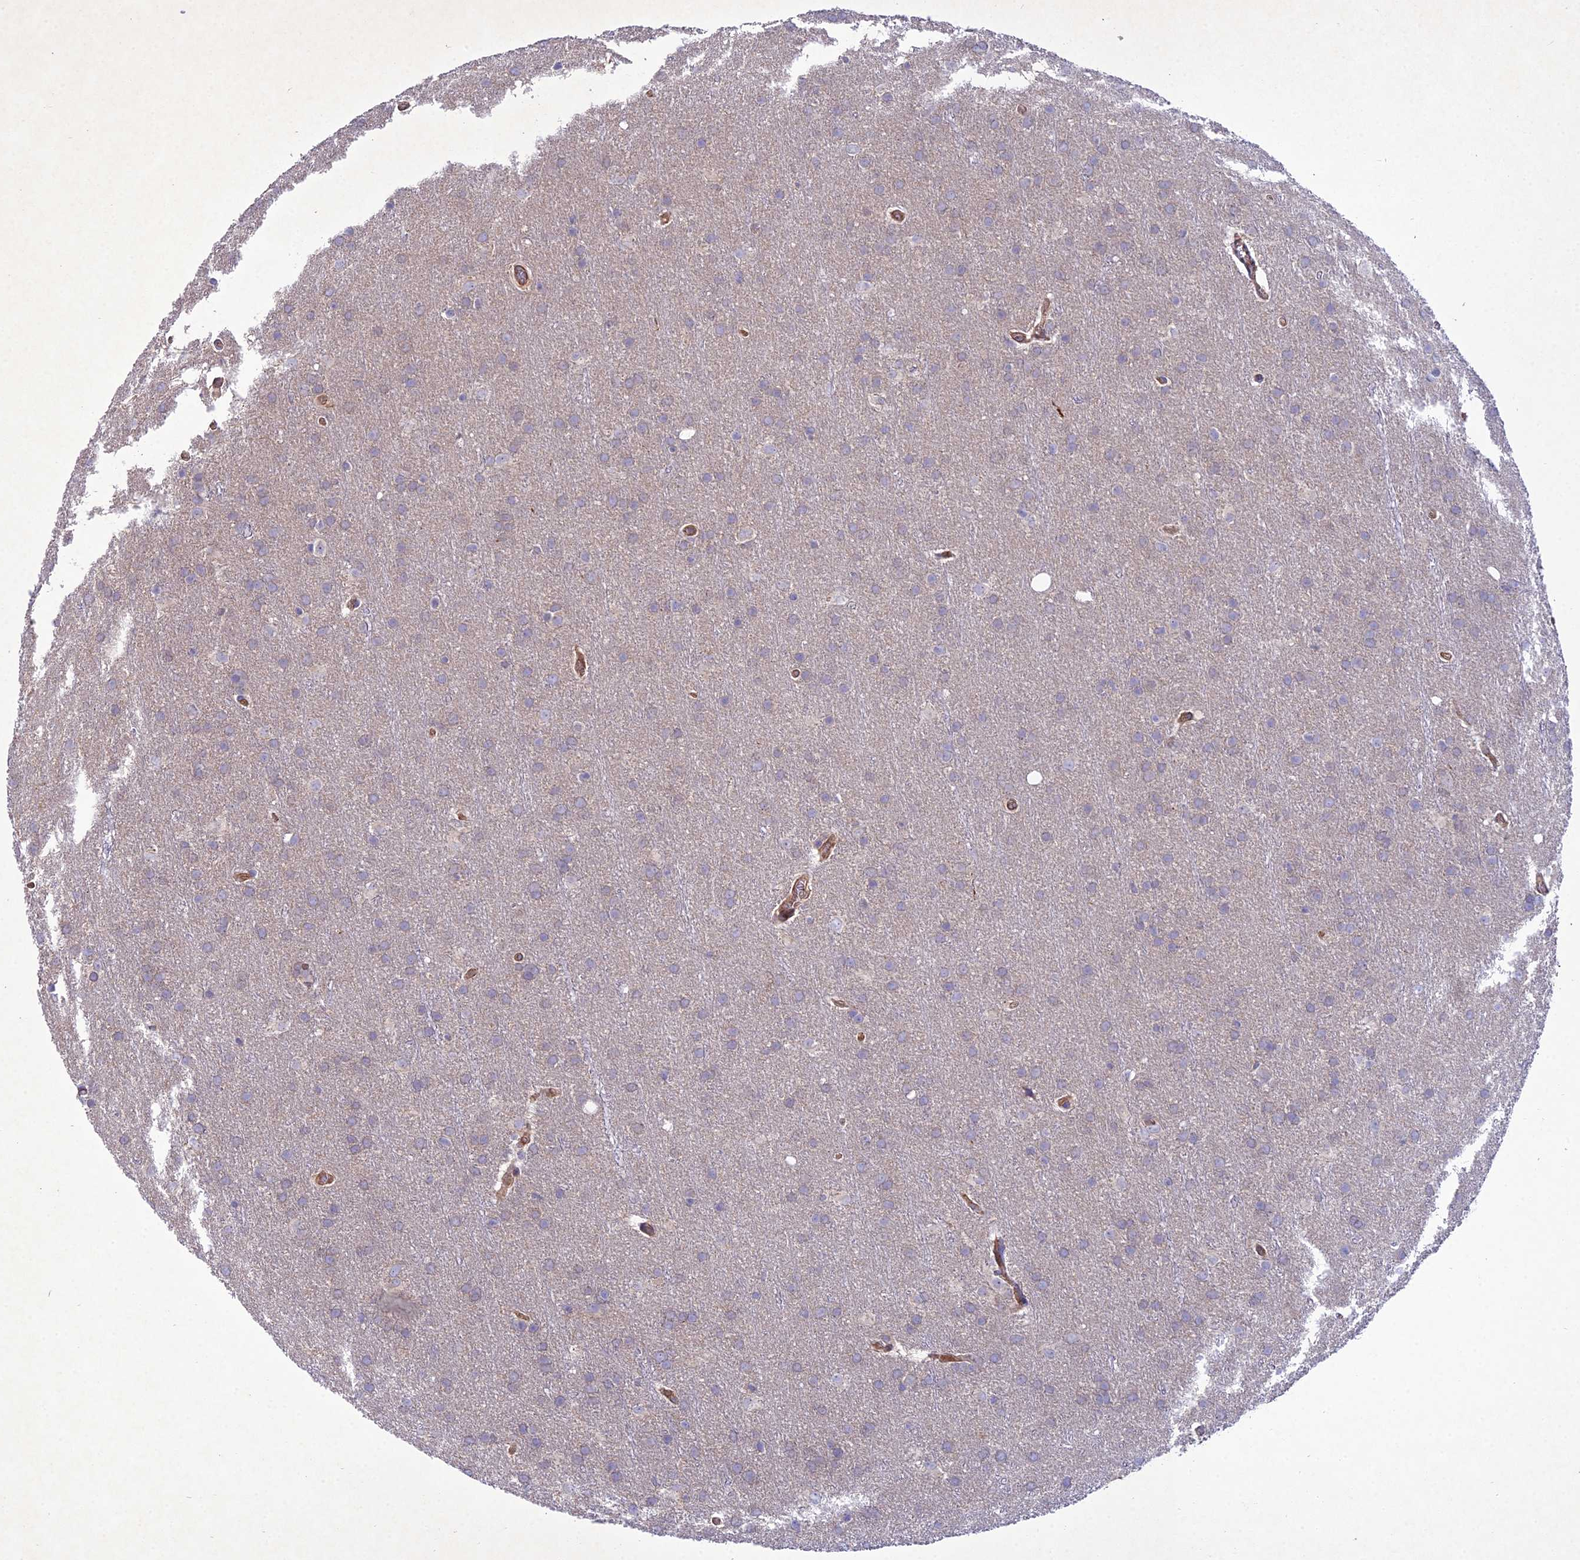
{"staining": {"intensity": "negative", "quantity": "none", "location": "none"}, "tissue": "glioma", "cell_type": "Tumor cells", "image_type": "cancer", "snomed": [{"axis": "morphology", "description": "Glioma, malignant, Low grade"}, {"axis": "topography", "description": "Brain"}], "caption": "The histopathology image reveals no significant staining in tumor cells of glioma.", "gene": "RALGAPA2", "patient": {"sex": "female", "age": 32}}